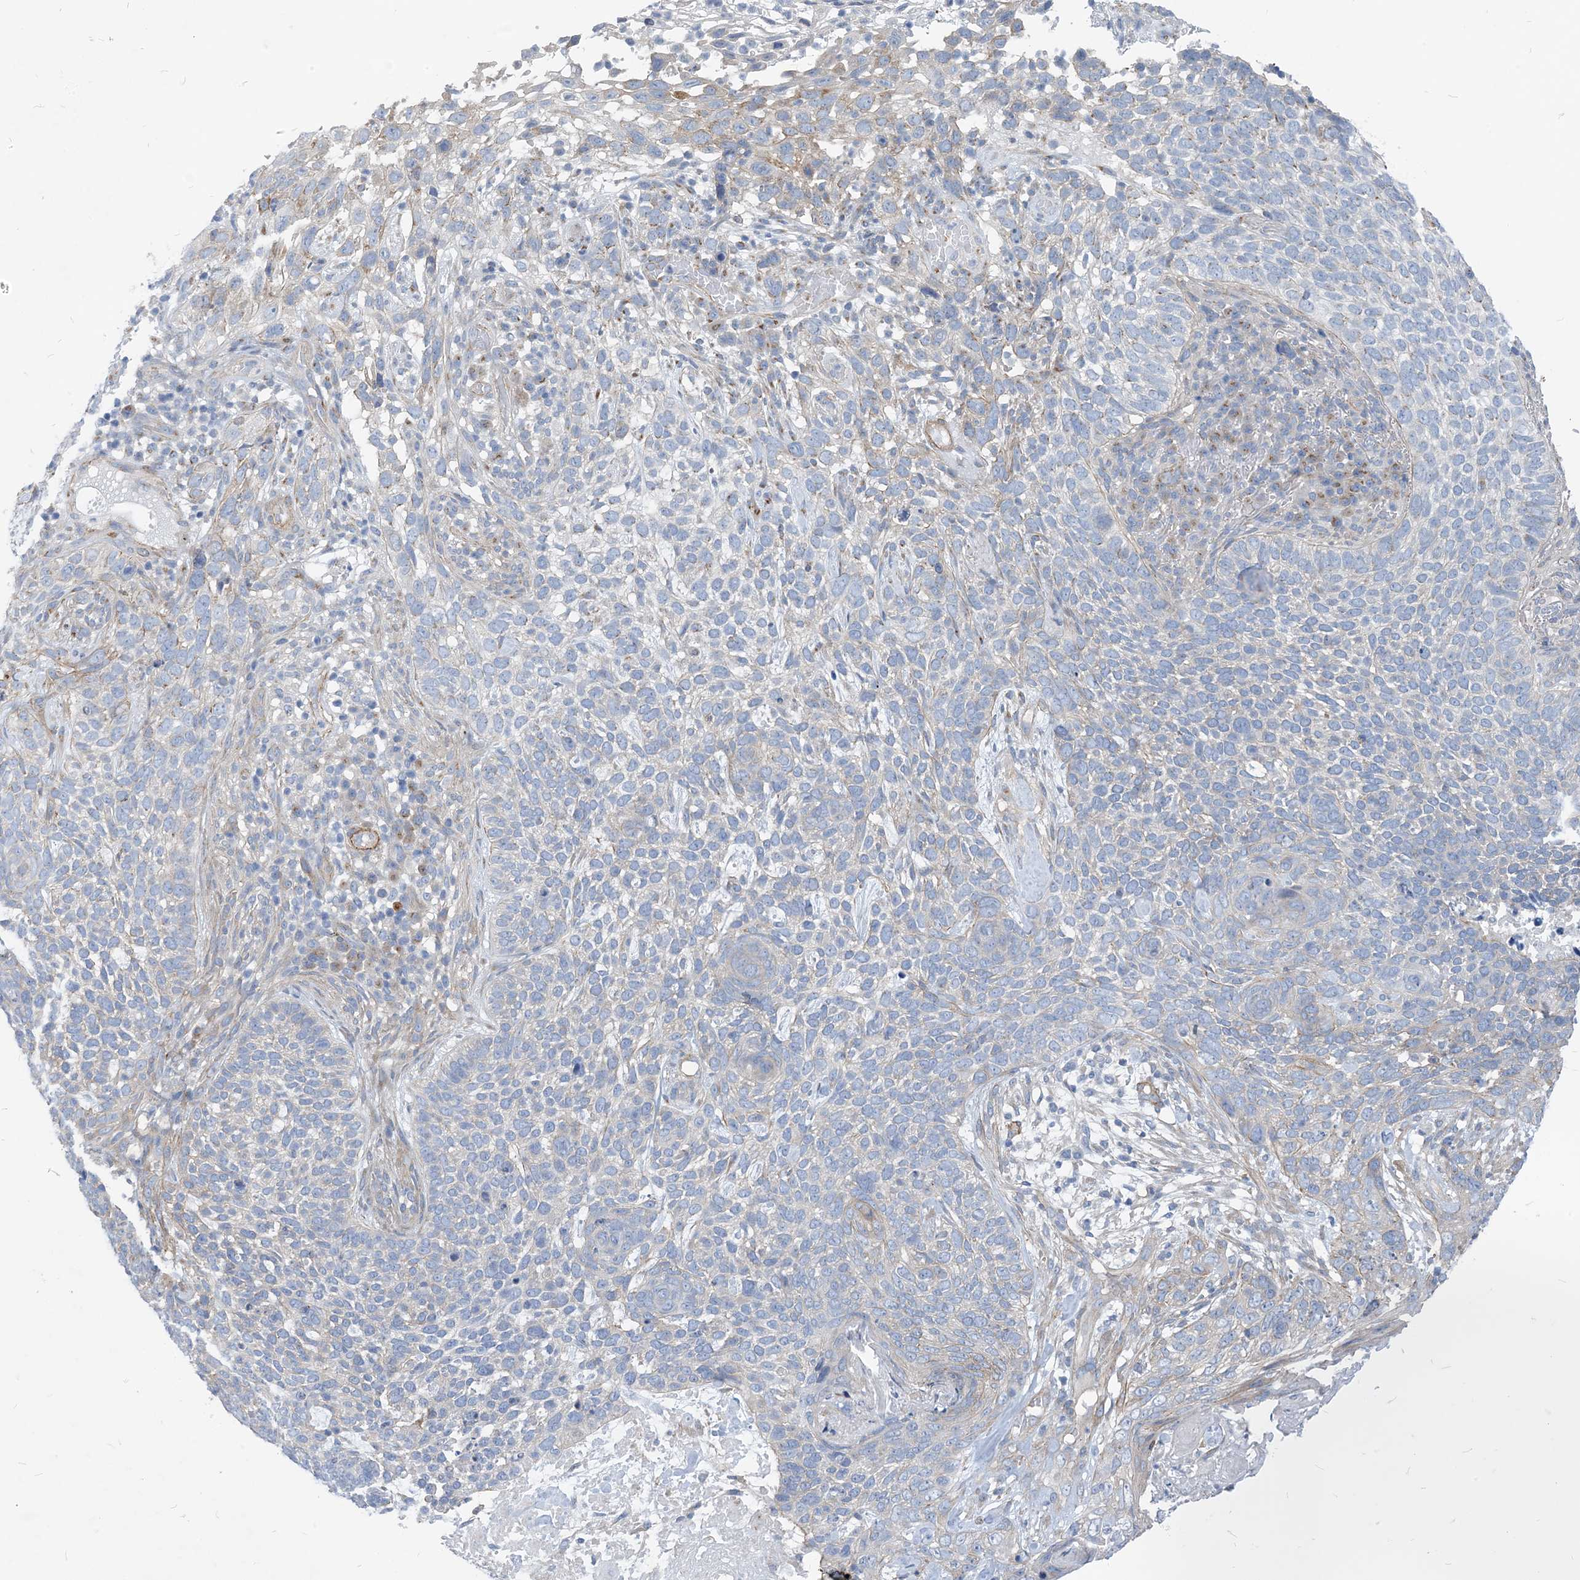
{"staining": {"intensity": "weak", "quantity": "<25%", "location": "cytoplasmic/membranous"}, "tissue": "skin cancer", "cell_type": "Tumor cells", "image_type": "cancer", "snomed": [{"axis": "morphology", "description": "Basal cell carcinoma"}, {"axis": "topography", "description": "Skin"}], "caption": "Immunohistochemical staining of skin cancer (basal cell carcinoma) shows no significant positivity in tumor cells.", "gene": "PLEKHA3", "patient": {"sex": "female", "age": 64}}